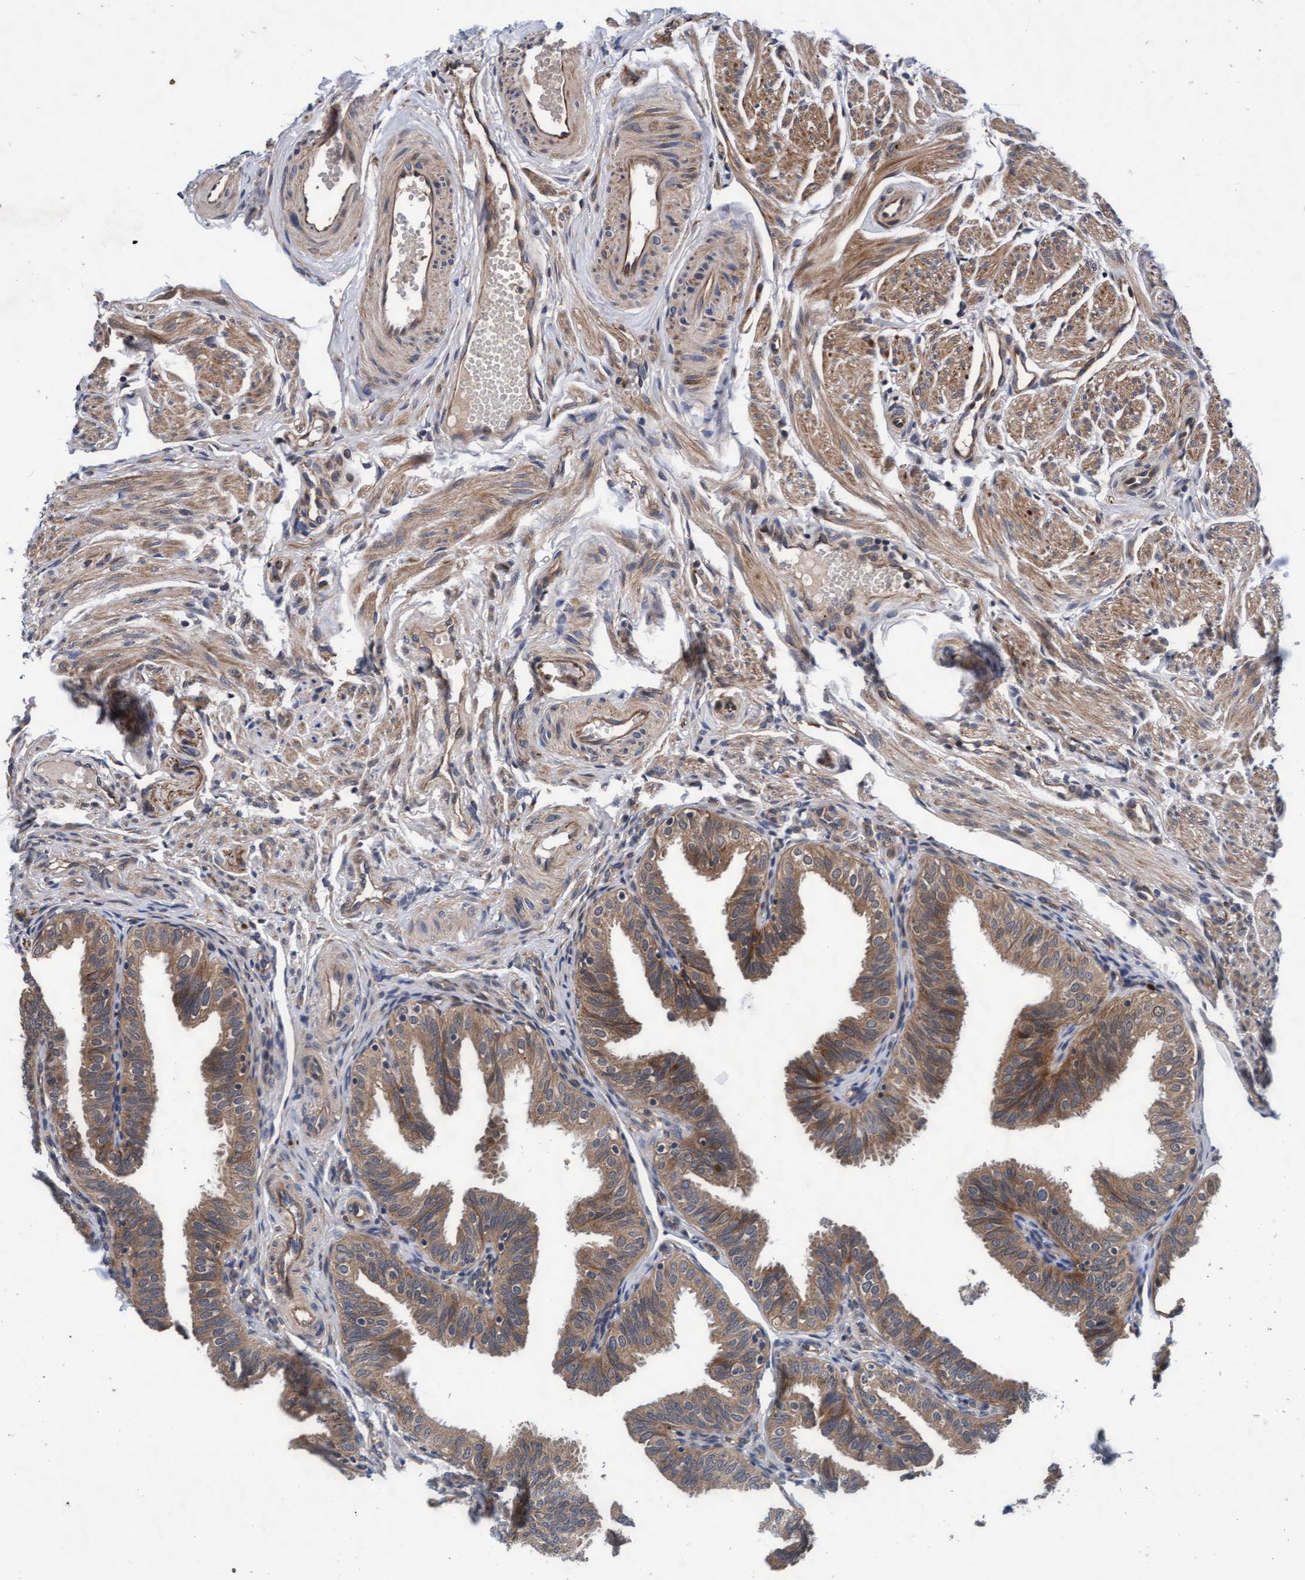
{"staining": {"intensity": "moderate", "quantity": ">75%", "location": "cytoplasmic/membranous"}, "tissue": "fallopian tube", "cell_type": "Glandular cells", "image_type": "normal", "snomed": [{"axis": "morphology", "description": "Normal tissue, NOS"}, {"axis": "topography", "description": "Fallopian tube"}], "caption": "Fallopian tube stained with DAB IHC displays medium levels of moderate cytoplasmic/membranous staining in about >75% of glandular cells. The protein of interest is shown in brown color, while the nuclei are stained blue.", "gene": "EFCAB13", "patient": {"sex": "female", "age": 35}}